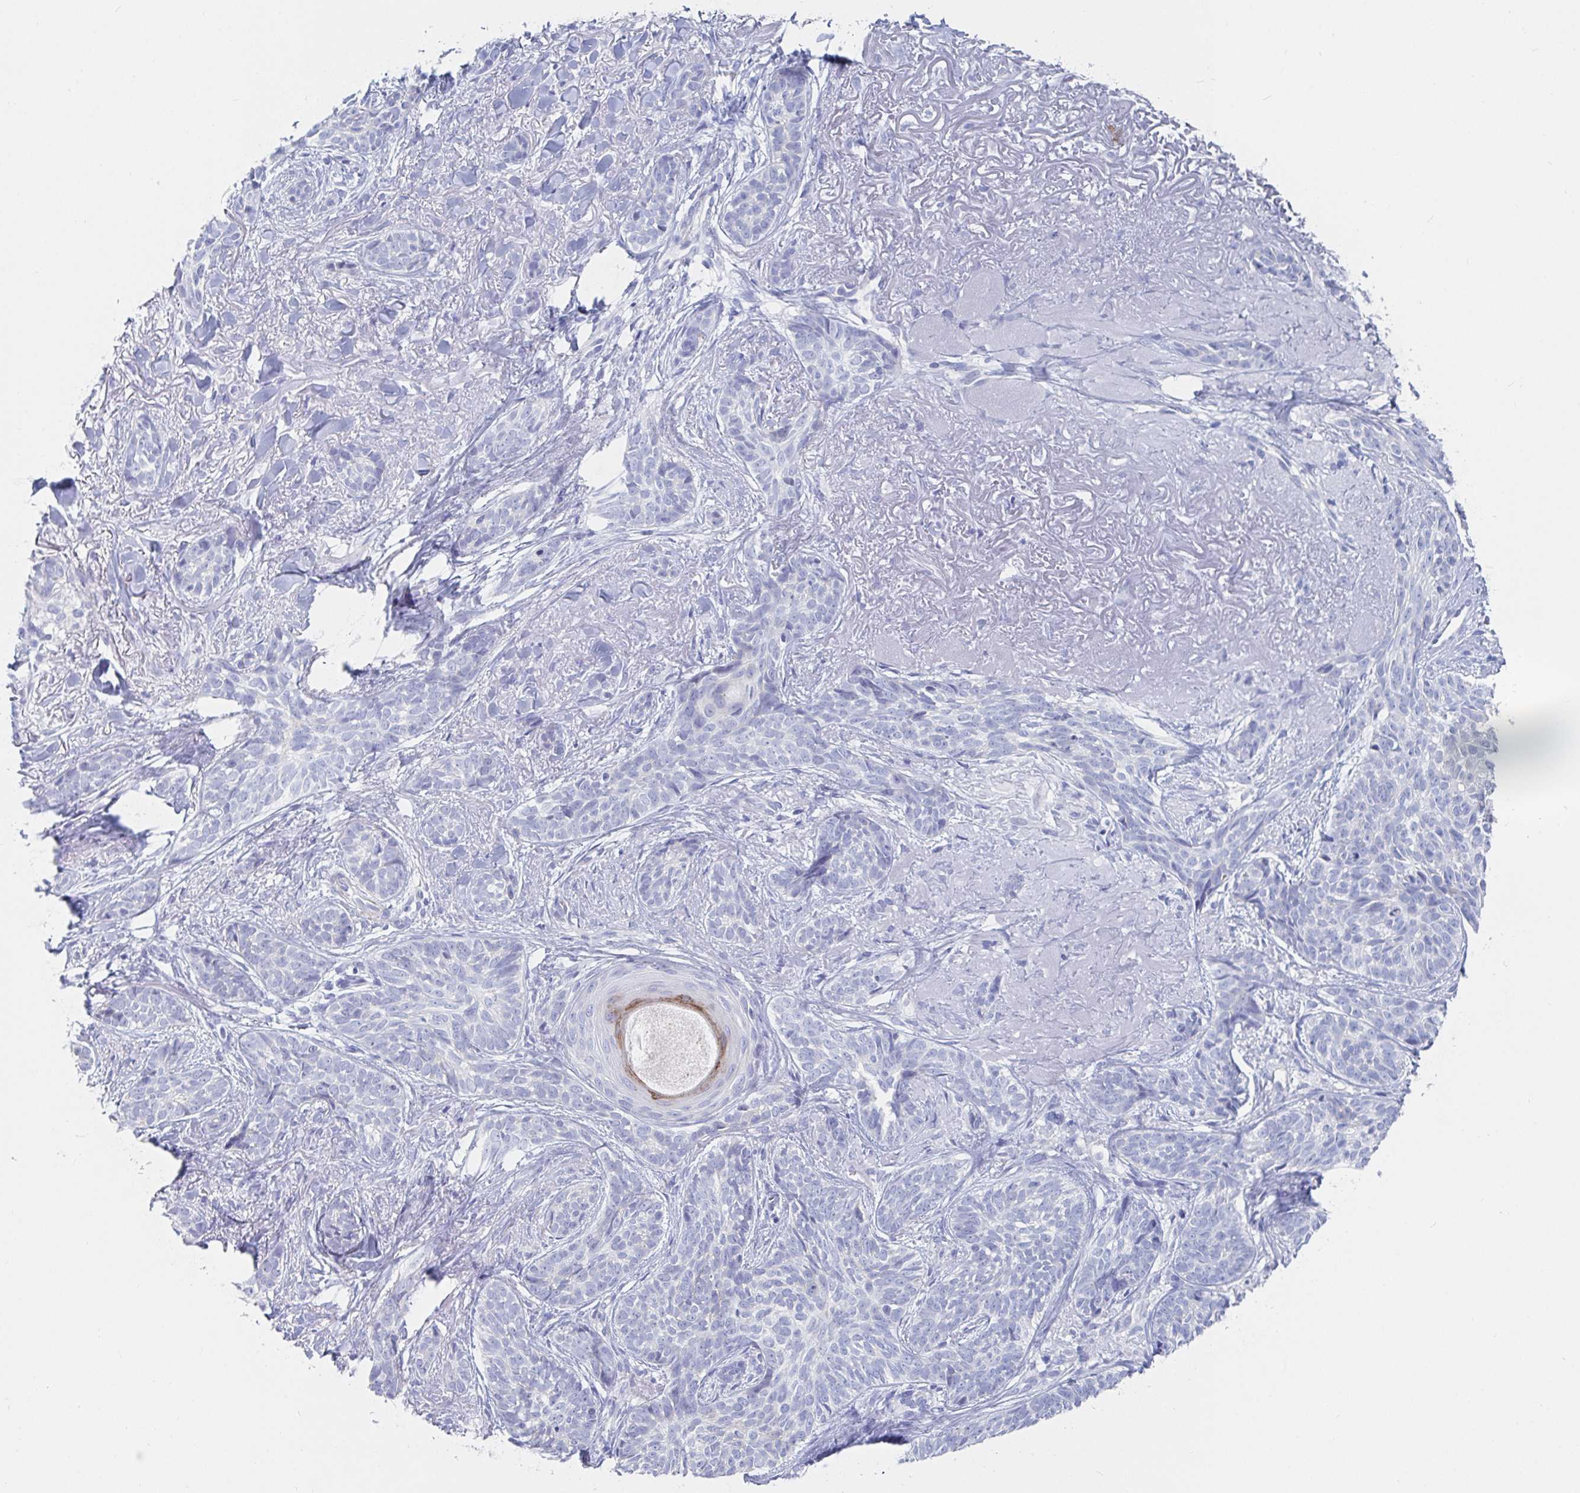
{"staining": {"intensity": "negative", "quantity": "none", "location": "none"}, "tissue": "skin cancer", "cell_type": "Tumor cells", "image_type": "cancer", "snomed": [{"axis": "morphology", "description": "Basal cell carcinoma"}, {"axis": "morphology", "description": "BCC, high aggressive"}, {"axis": "topography", "description": "Skin"}], "caption": "An image of human skin basal cell carcinoma is negative for staining in tumor cells.", "gene": "PACSIN1", "patient": {"sex": "female", "age": 79}}